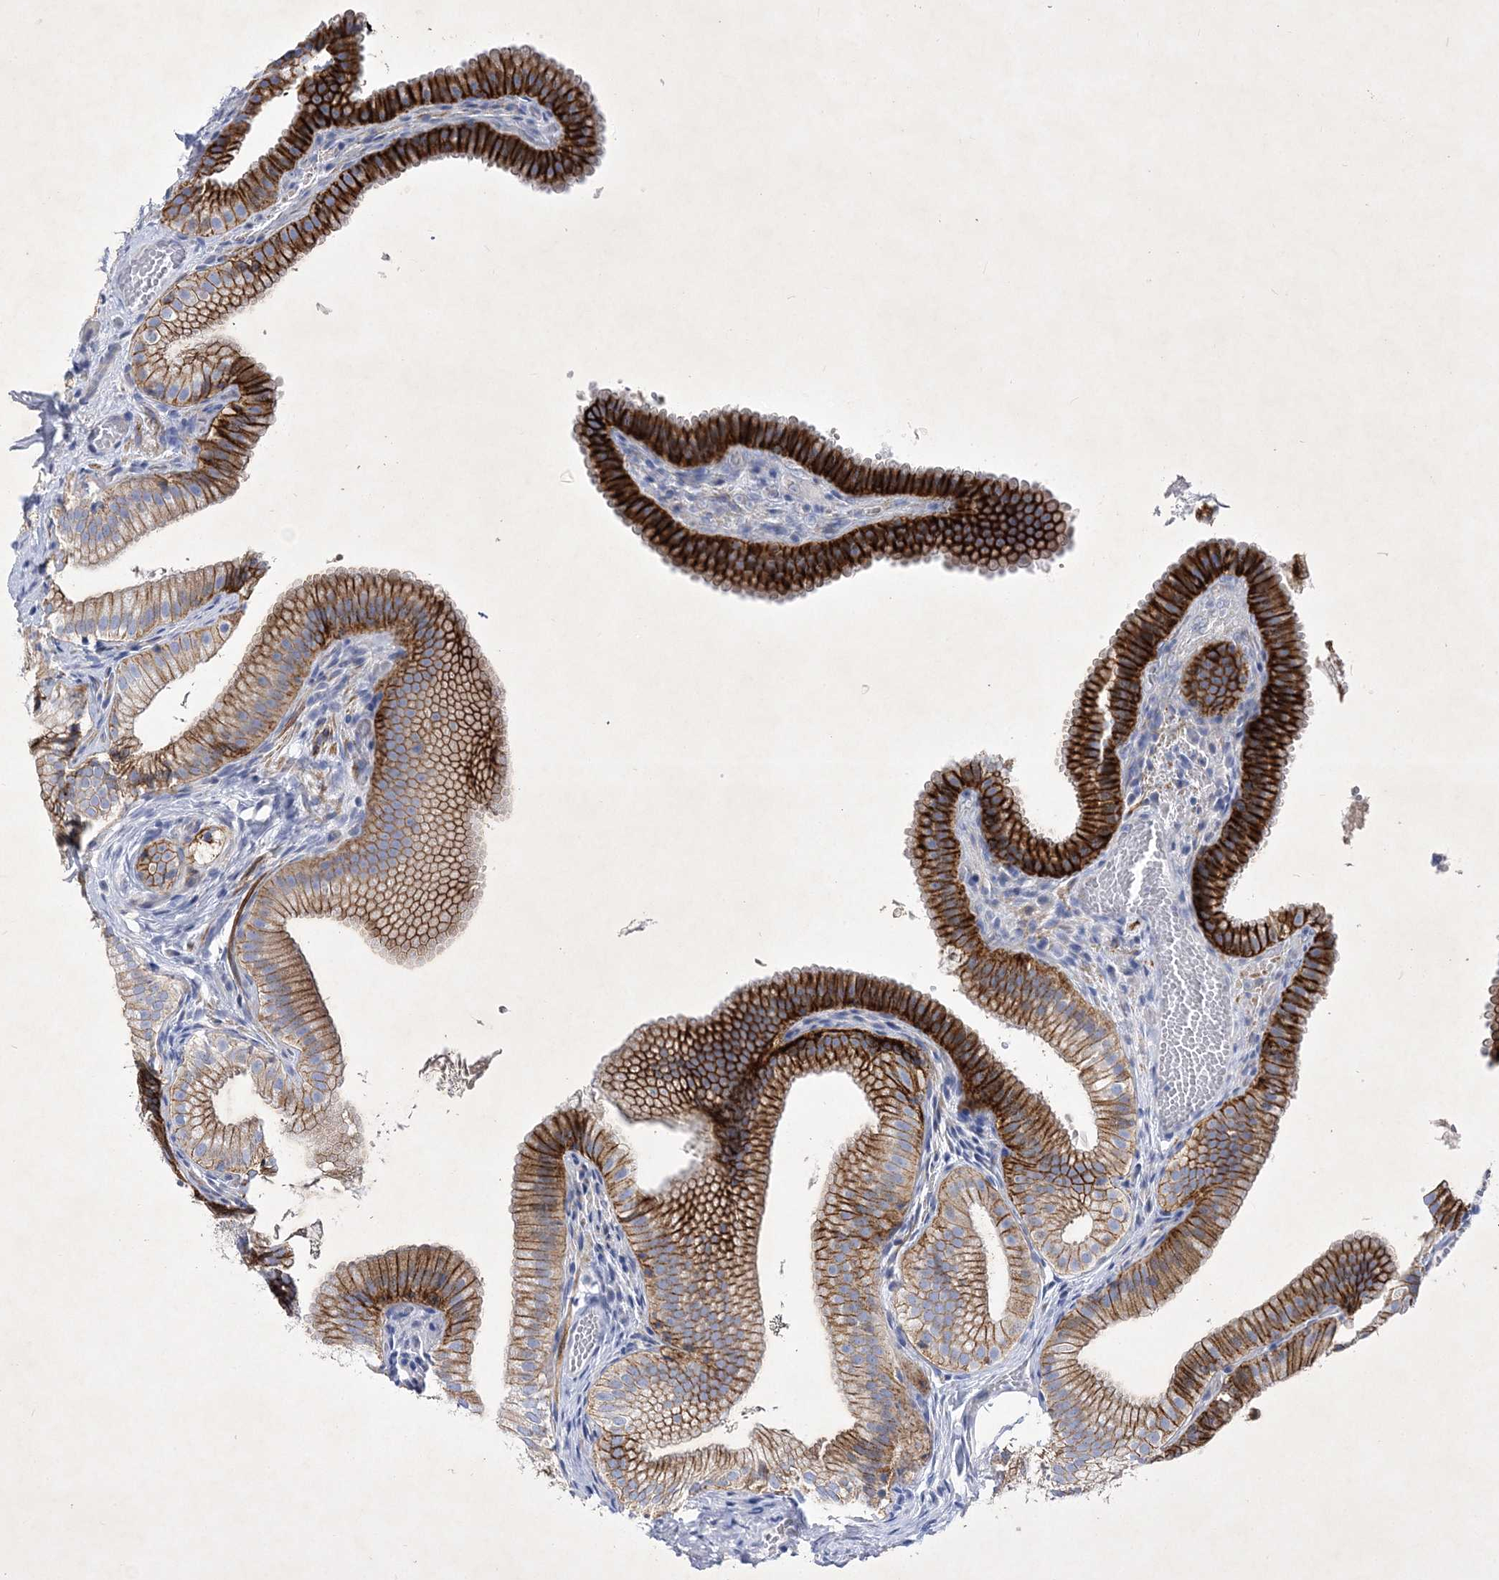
{"staining": {"intensity": "strong", "quantity": ">75%", "location": "cytoplasmic/membranous"}, "tissue": "gallbladder", "cell_type": "Glandular cells", "image_type": "normal", "snomed": [{"axis": "morphology", "description": "Normal tissue, NOS"}, {"axis": "topography", "description": "Gallbladder"}], "caption": "The image exhibits immunohistochemical staining of benign gallbladder. There is strong cytoplasmic/membranous staining is identified in about >75% of glandular cells. The staining was performed using DAB to visualize the protein expression in brown, while the nuclei were stained in blue with hematoxylin (Magnification: 20x).", "gene": "GPN1", "patient": {"sex": "female", "age": 30}}